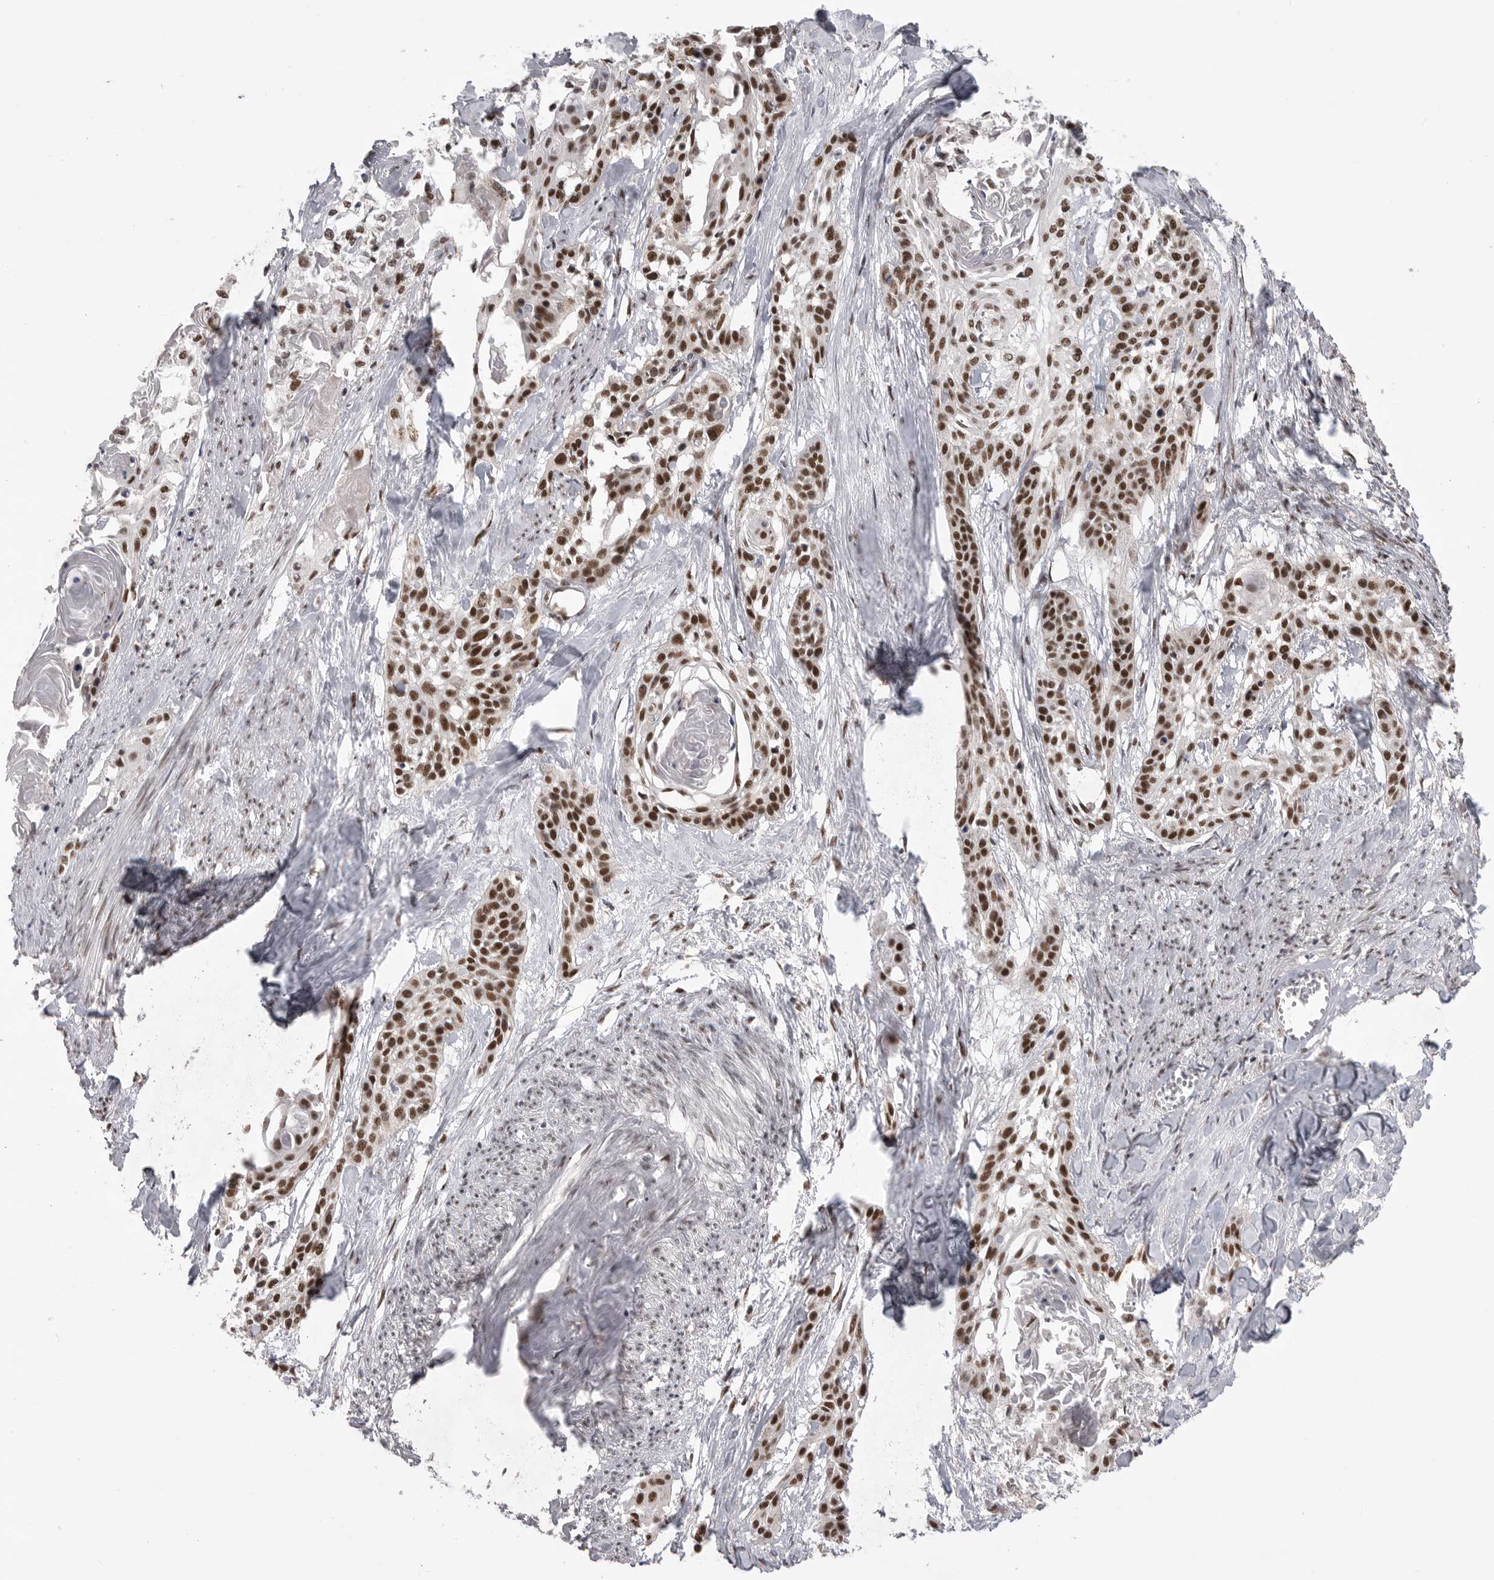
{"staining": {"intensity": "strong", "quantity": ">75%", "location": "nuclear"}, "tissue": "cervical cancer", "cell_type": "Tumor cells", "image_type": "cancer", "snomed": [{"axis": "morphology", "description": "Squamous cell carcinoma, NOS"}, {"axis": "topography", "description": "Cervix"}], "caption": "A high amount of strong nuclear expression is present in about >75% of tumor cells in cervical squamous cell carcinoma tissue.", "gene": "PPP1R8", "patient": {"sex": "female", "age": 57}}